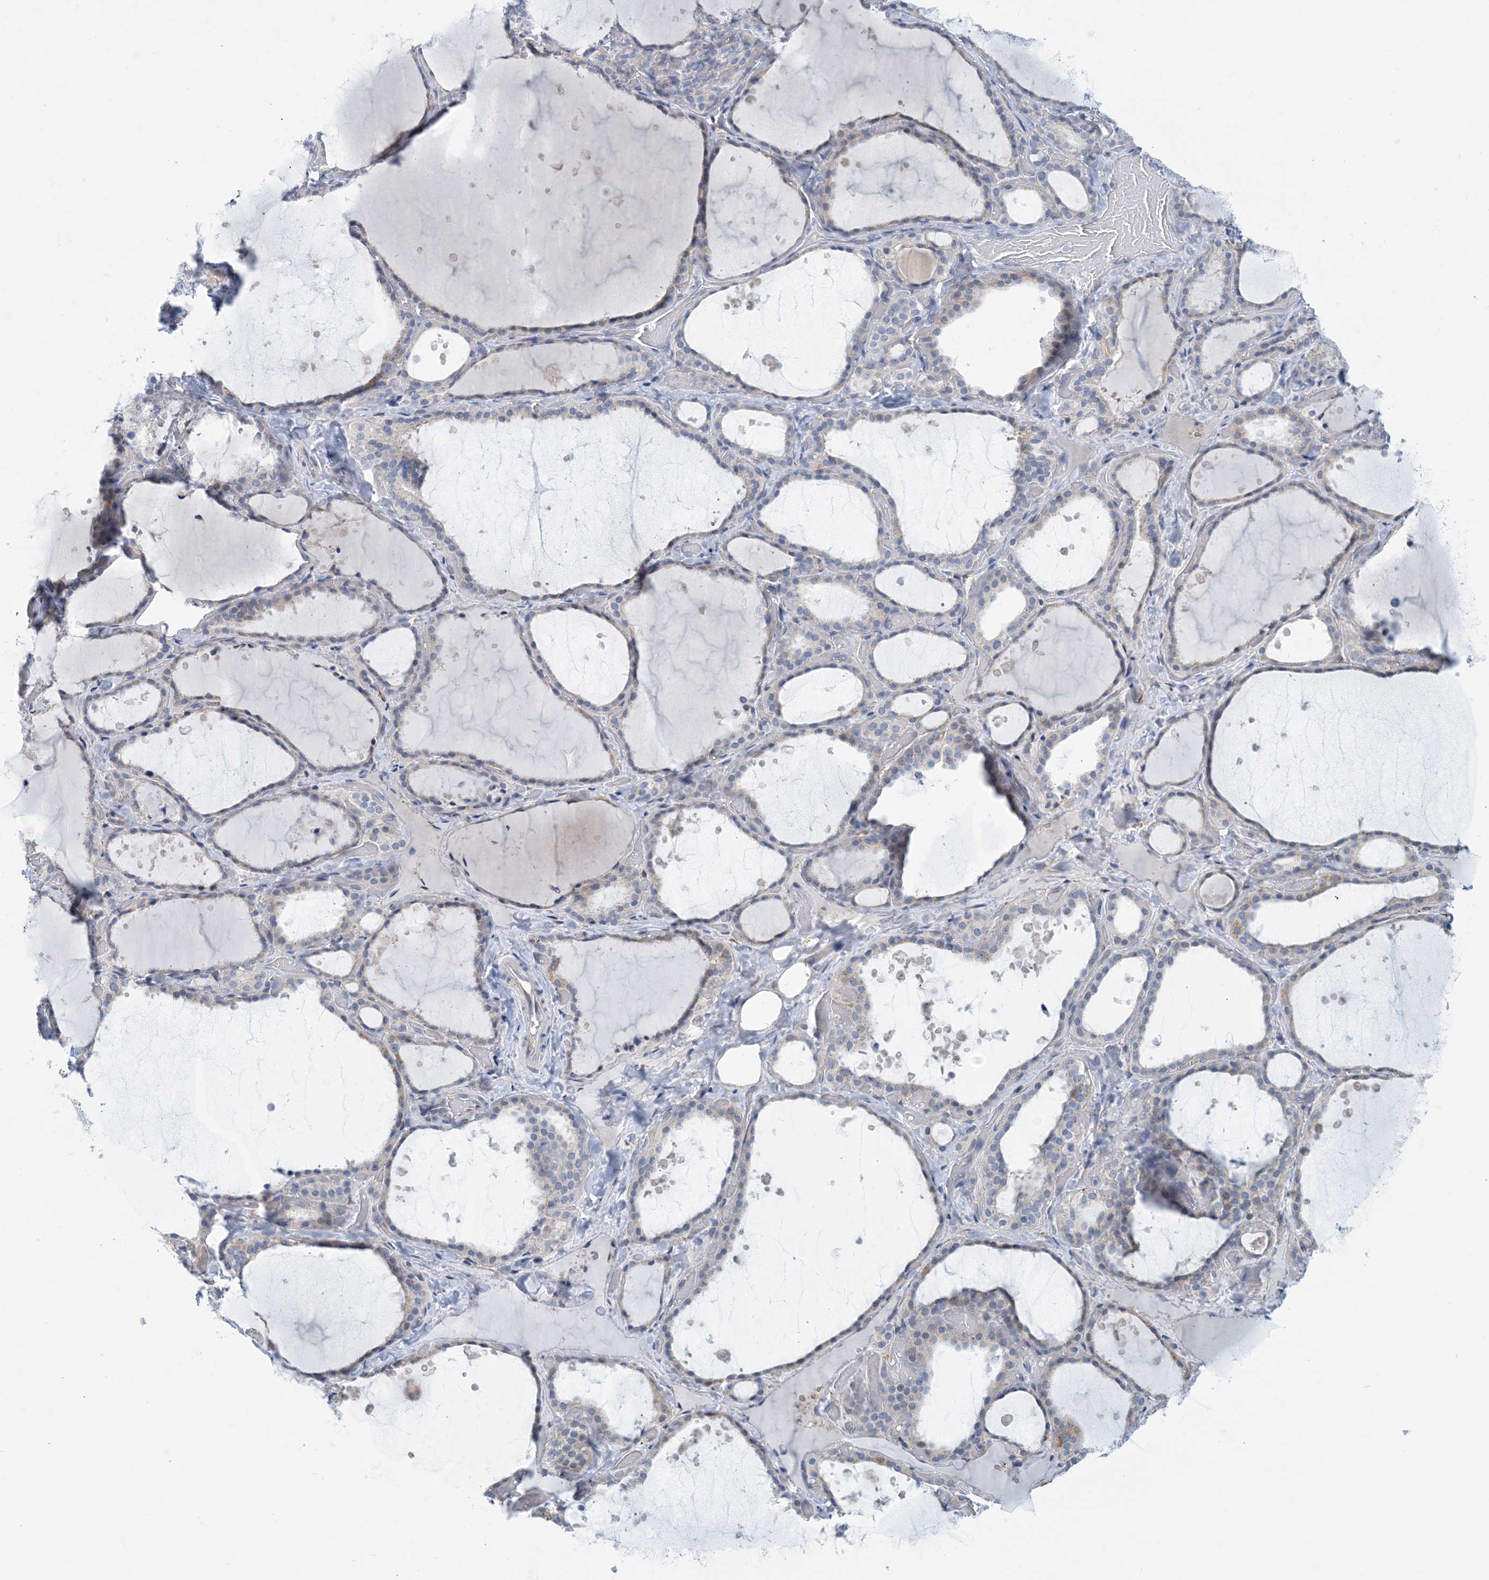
{"staining": {"intensity": "negative", "quantity": "none", "location": "none"}, "tissue": "thyroid gland", "cell_type": "Glandular cells", "image_type": "normal", "snomed": [{"axis": "morphology", "description": "Normal tissue, NOS"}, {"axis": "topography", "description": "Thyroid gland"}], "caption": "Normal thyroid gland was stained to show a protein in brown. There is no significant expression in glandular cells.", "gene": "CCDC14", "patient": {"sex": "female", "age": 44}}